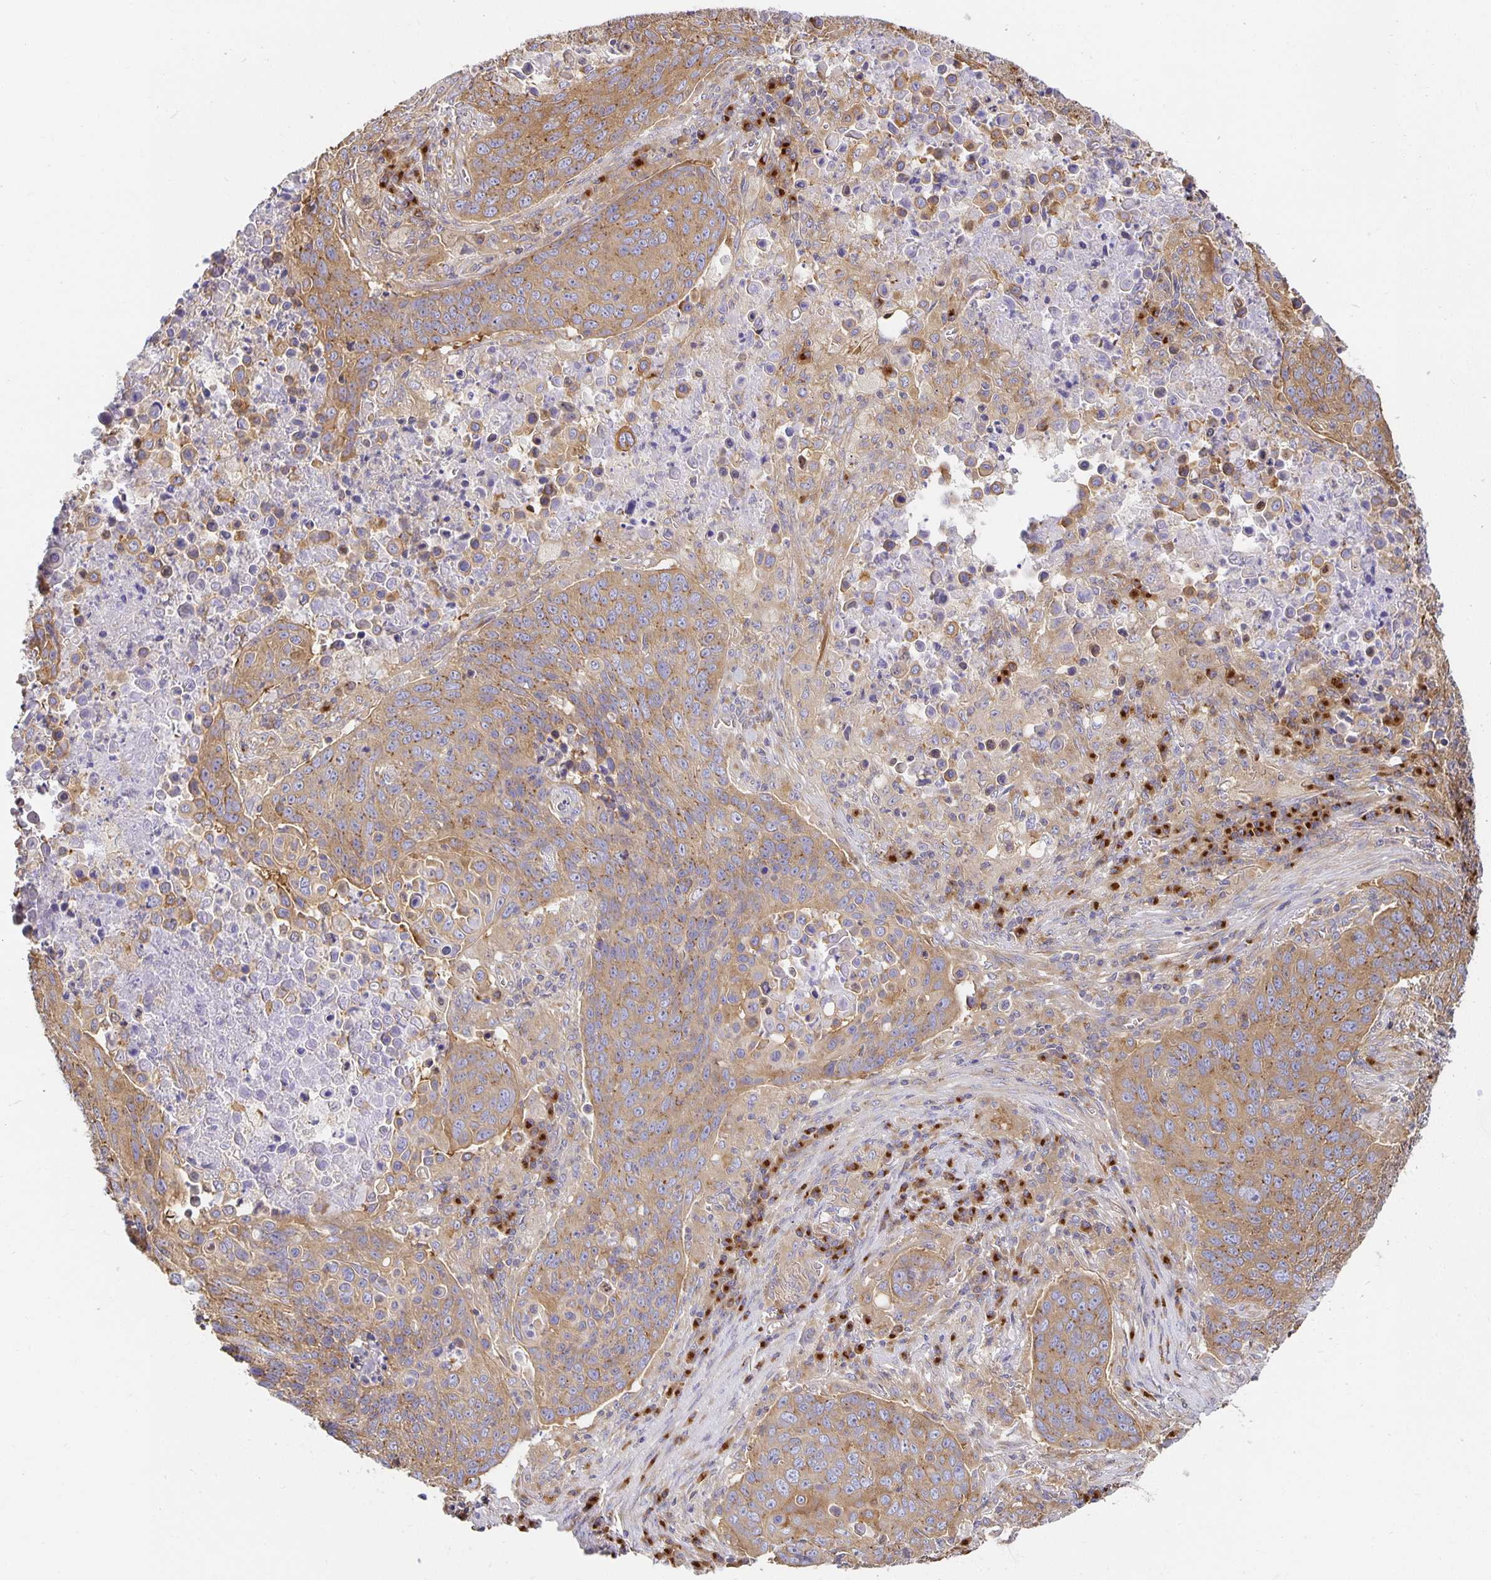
{"staining": {"intensity": "moderate", "quantity": ">75%", "location": "cytoplasmic/membranous"}, "tissue": "lung cancer", "cell_type": "Tumor cells", "image_type": "cancer", "snomed": [{"axis": "morphology", "description": "Squamous cell carcinoma, NOS"}, {"axis": "topography", "description": "Lung"}], "caption": "Lung cancer (squamous cell carcinoma) was stained to show a protein in brown. There is medium levels of moderate cytoplasmic/membranous staining in approximately >75% of tumor cells. (Stains: DAB (3,3'-diaminobenzidine) in brown, nuclei in blue, Microscopy: brightfield microscopy at high magnification).", "gene": "USO1", "patient": {"sex": "male", "age": 78}}